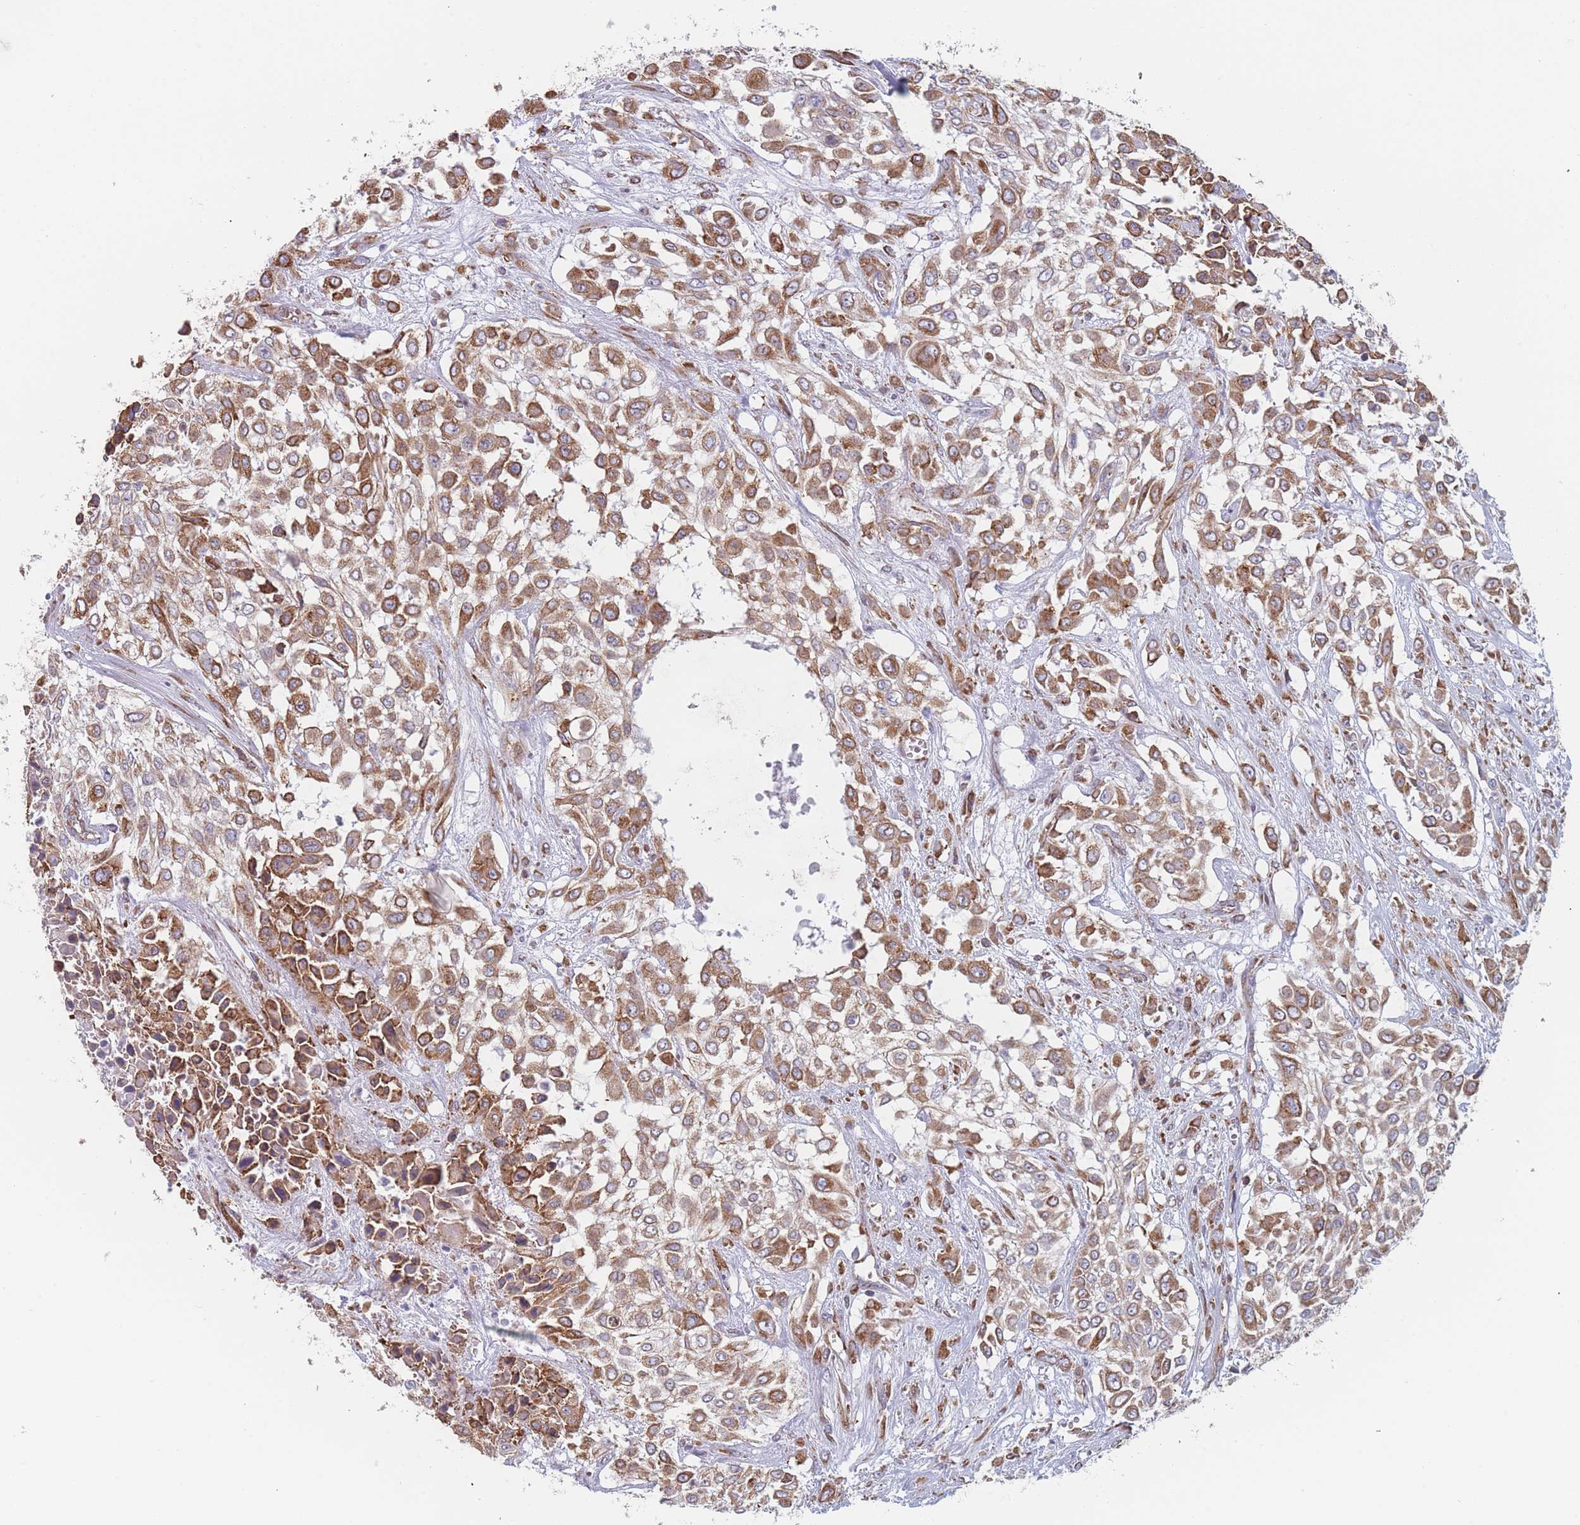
{"staining": {"intensity": "moderate", "quantity": ">75%", "location": "cytoplasmic/membranous"}, "tissue": "urothelial cancer", "cell_type": "Tumor cells", "image_type": "cancer", "snomed": [{"axis": "morphology", "description": "Urothelial carcinoma, High grade"}, {"axis": "topography", "description": "Urinary bladder"}], "caption": "The histopathology image demonstrates immunohistochemical staining of high-grade urothelial carcinoma. There is moderate cytoplasmic/membranous positivity is seen in about >75% of tumor cells.", "gene": "OR7C2", "patient": {"sex": "male", "age": 57}}